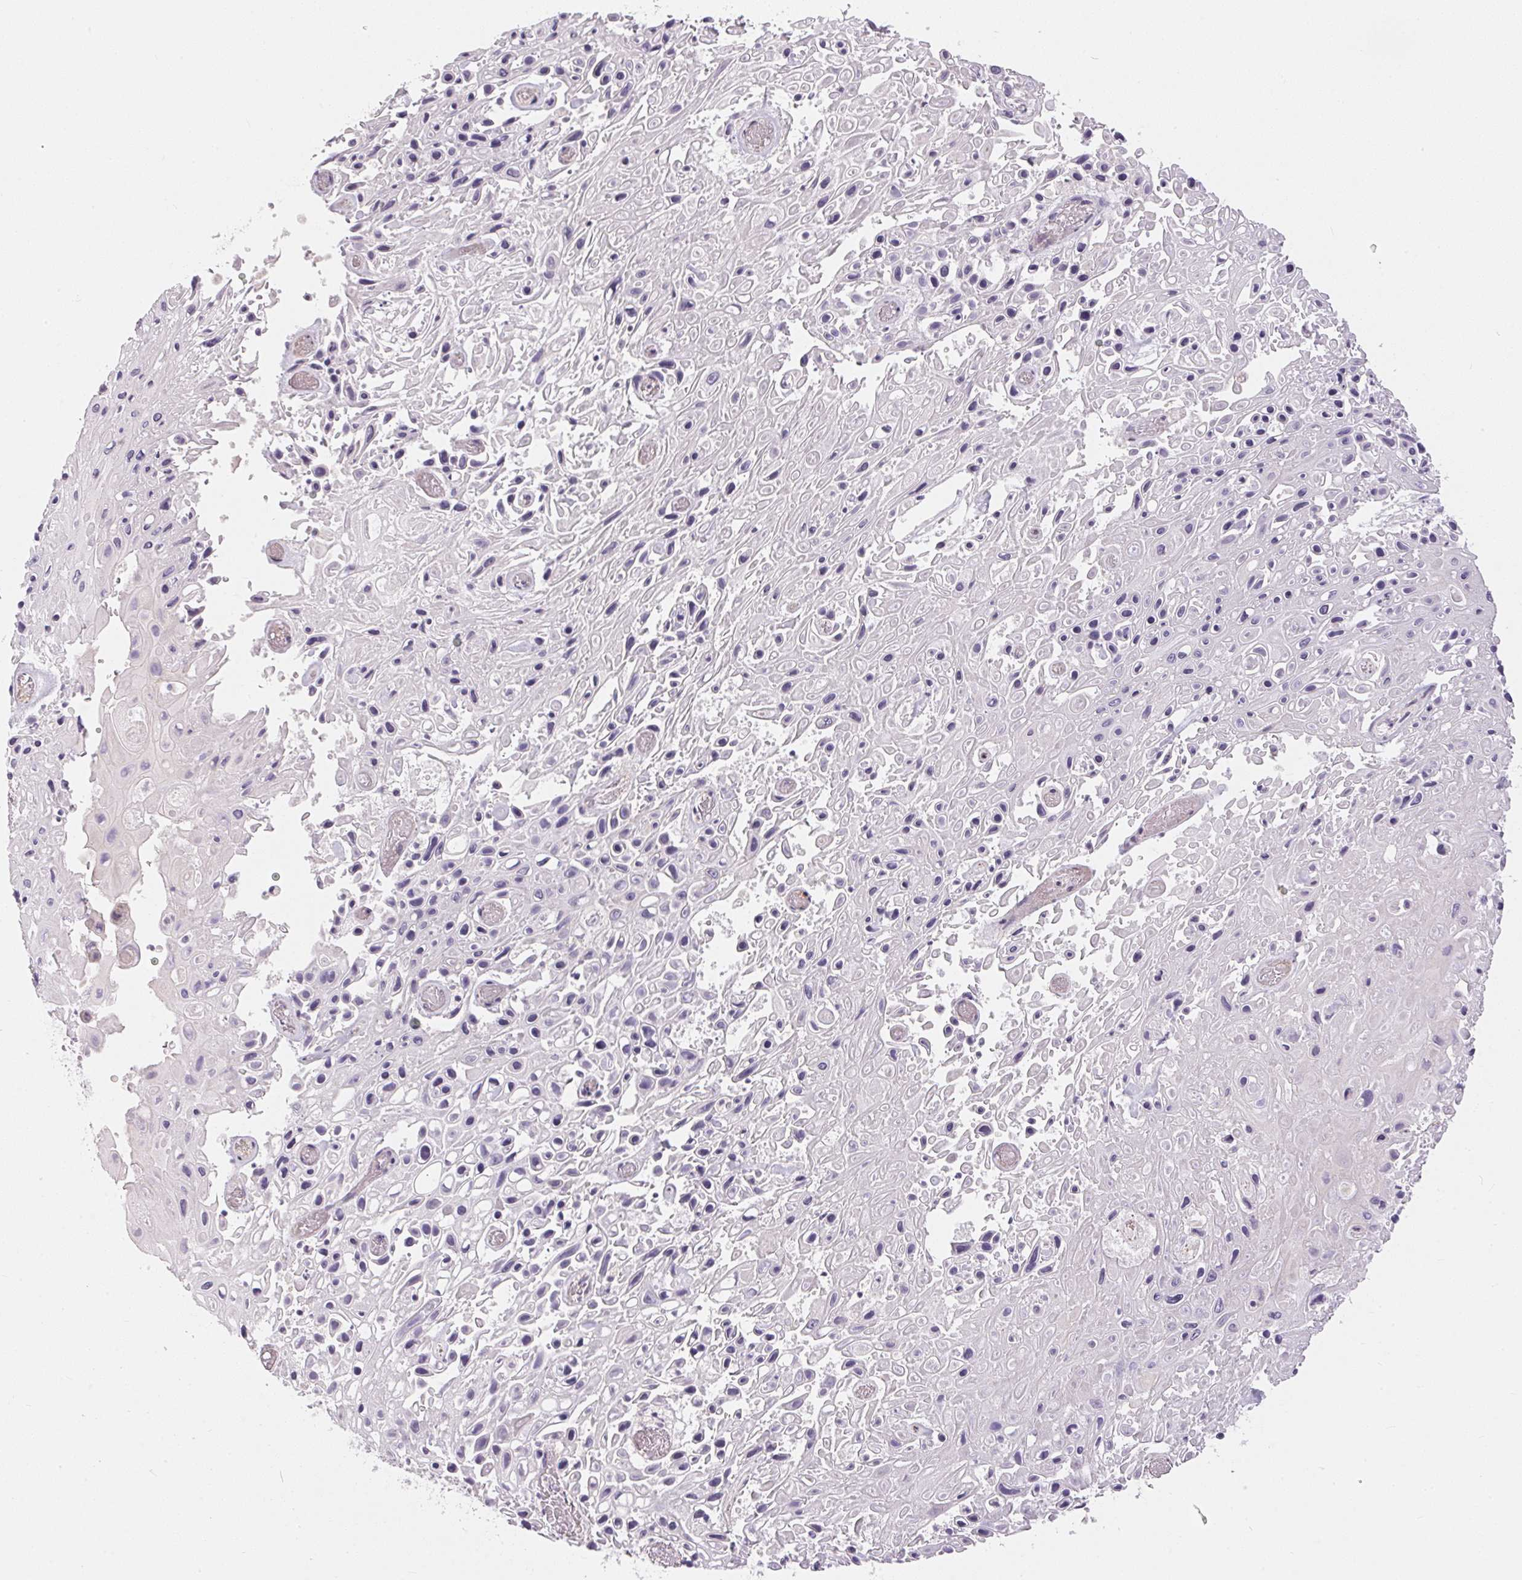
{"staining": {"intensity": "negative", "quantity": "none", "location": "none"}, "tissue": "skin cancer", "cell_type": "Tumor cells", "image_type": "cancer", "snomed": [{"axis": "morphology", "description": "Squamous cell carcinoma, NOS"}, {"axis": "topography", "description": "Skin"}], "caption": "Immunohistochemistry histopathology image of skin squamous cell carcinoma stained for a protein (brown), which displays no expression in tumor cells.", "gene": "GDAP1L1", "patient": {"sex": "male", "age": 82}}